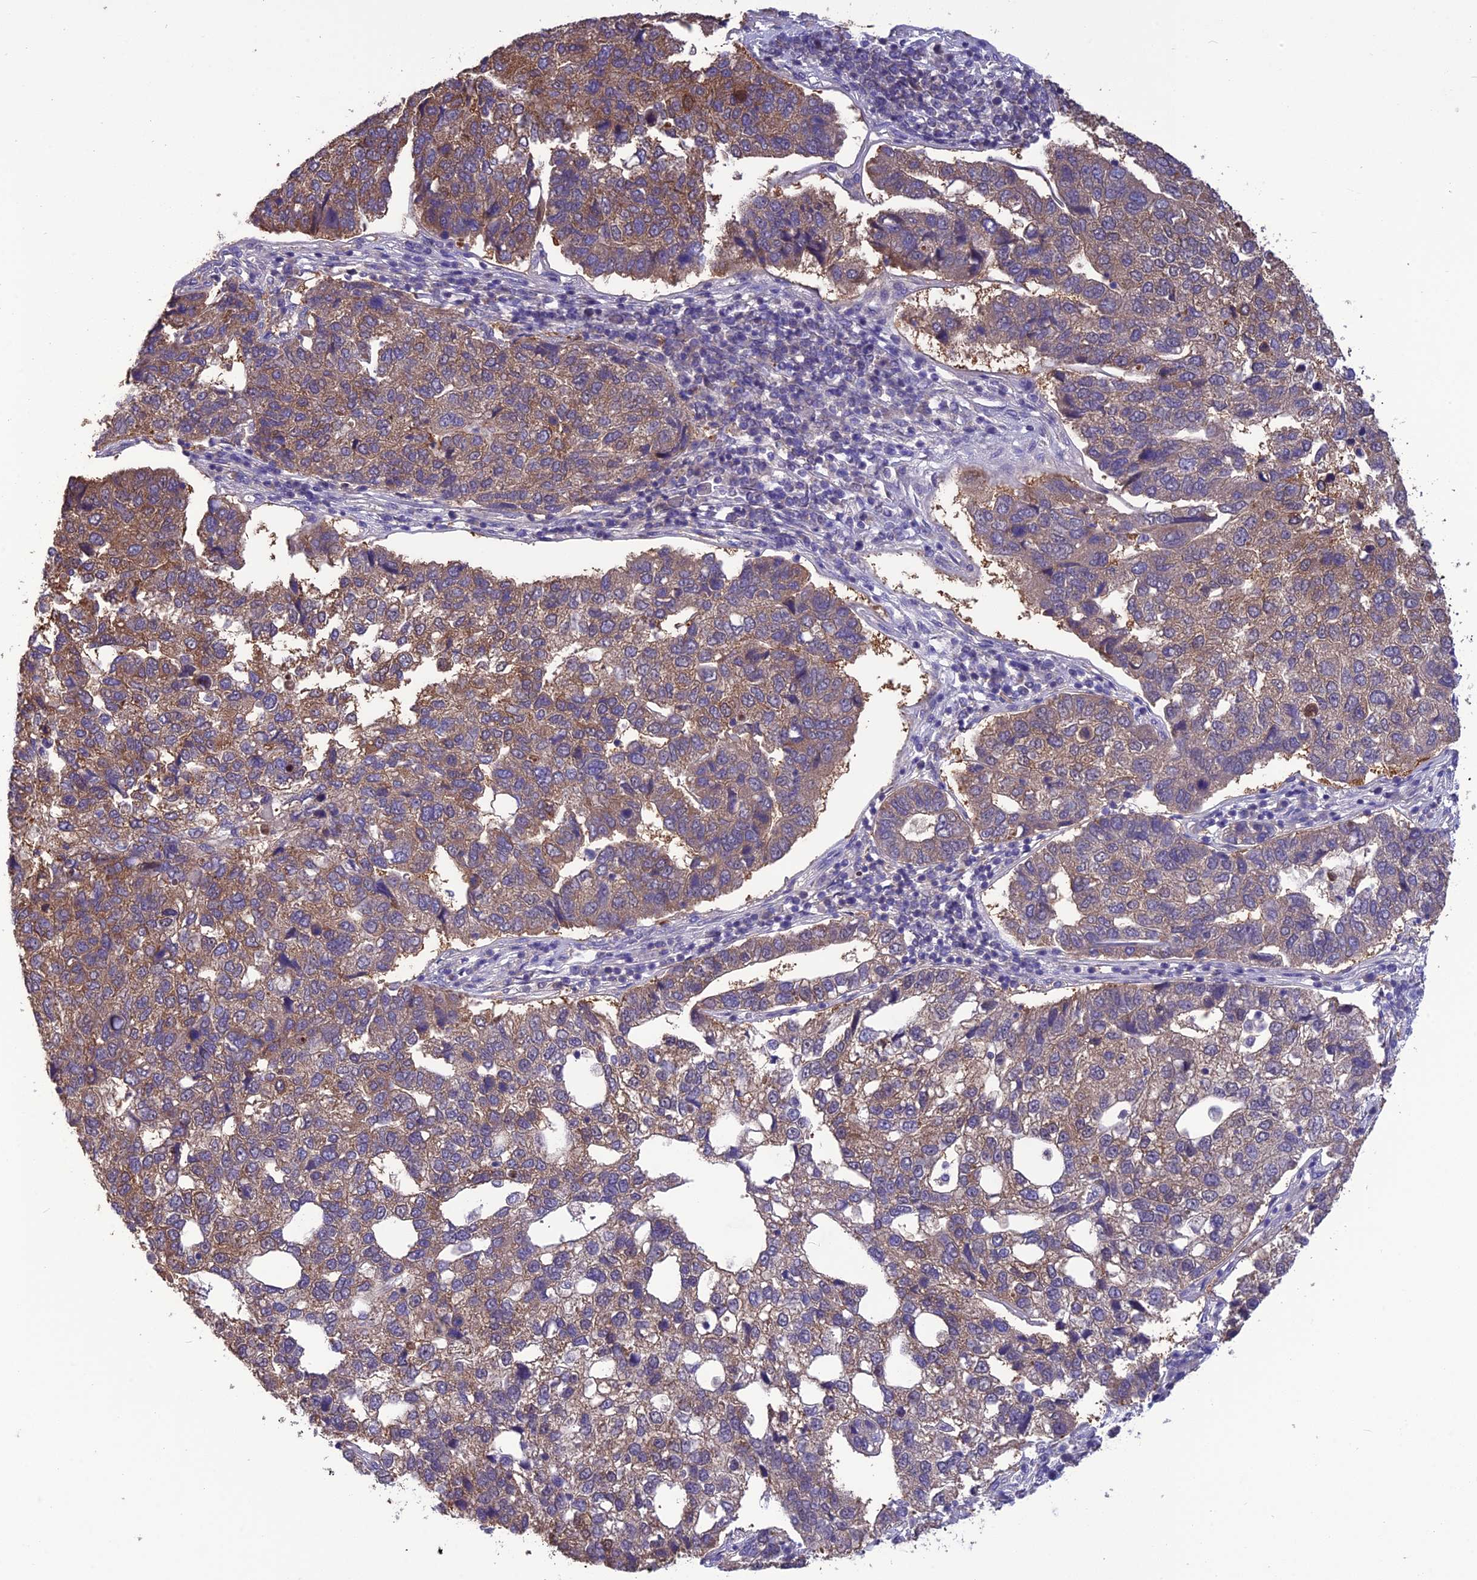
{"staining": {"intensity": "weak", "quantity": "25%-75%", "location": "cytoplasmic/membranous"}, "tissue": "pancreatic cancer", "cell_type": "Tumor cells", "image_type": "cancer", "snomed": [{"axis": "morphology", "description": "Adenocarcinoma, NOS"}, {"axis": "topography", "description": "Pancreas"}], "caption": "A photomicrograph showing weak cytoplasmic/membranous positivity in about 25%-75% of tumor cells in pancreatic cancer, as visualized by brown immunohistochemical staining.", "gene": "PSMF1", "patient": {"sex": "female", "age": 61}}